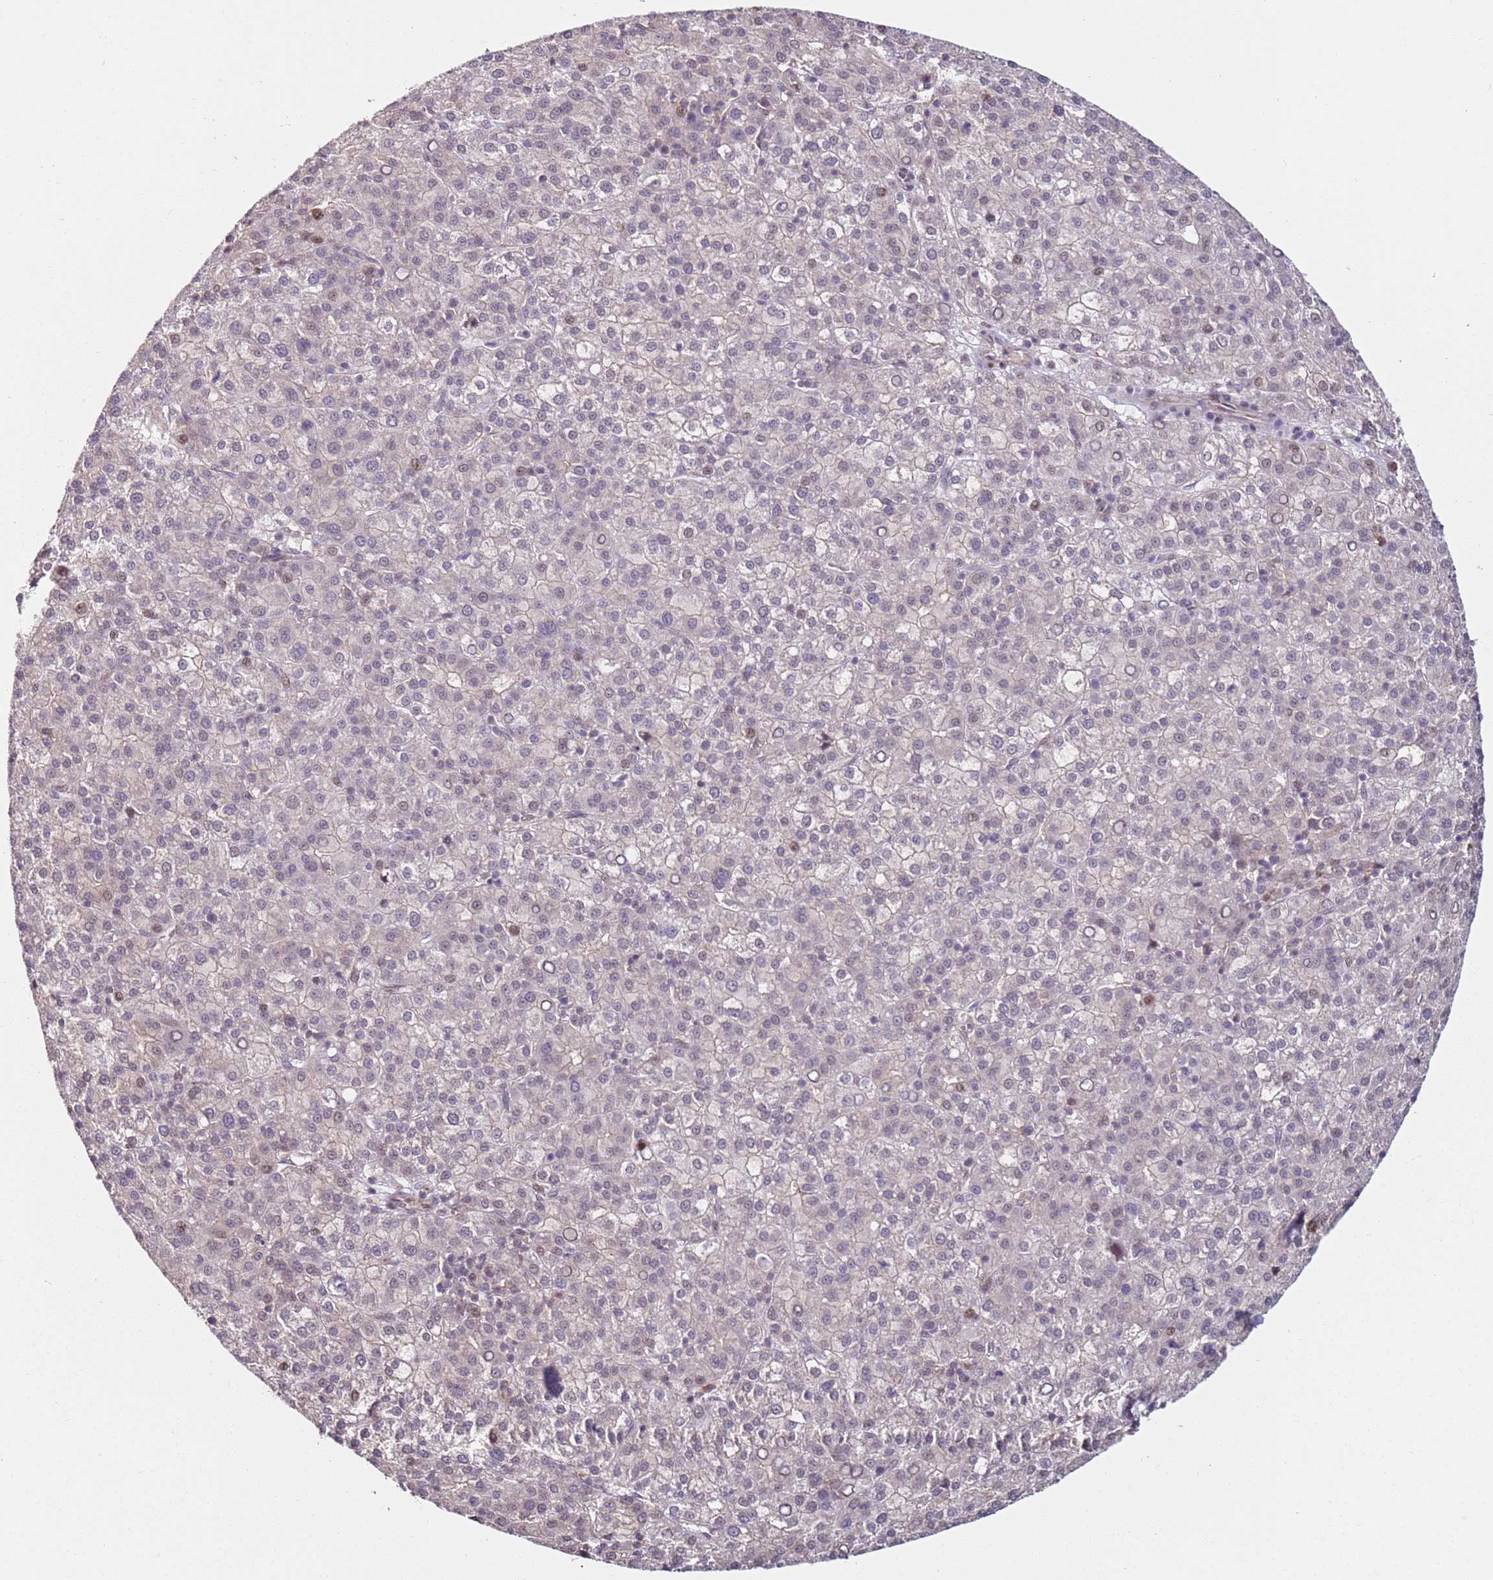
{"staining": {"intensity": "moderate", "quantity": "<25%", "location": "nuclear"}, "tissue": "liver cancer", "cell_type": "Tumor cells", "image_type": "cancer", "snomed": [{"axis": "morphology", "description": "Carcinoma, Hepatocellular, NOS"}, {"axis": "topography", "description": "Liver"}], "caption": "A high-resolution histopathology image shows immunohistochemistry (IHC) staining of liver cancer, which exhibits moderate nuclear positivity in about <25% of tumor cells.", "gene": "PSMD4", "patient": {"sex": "female", "age": 58}}